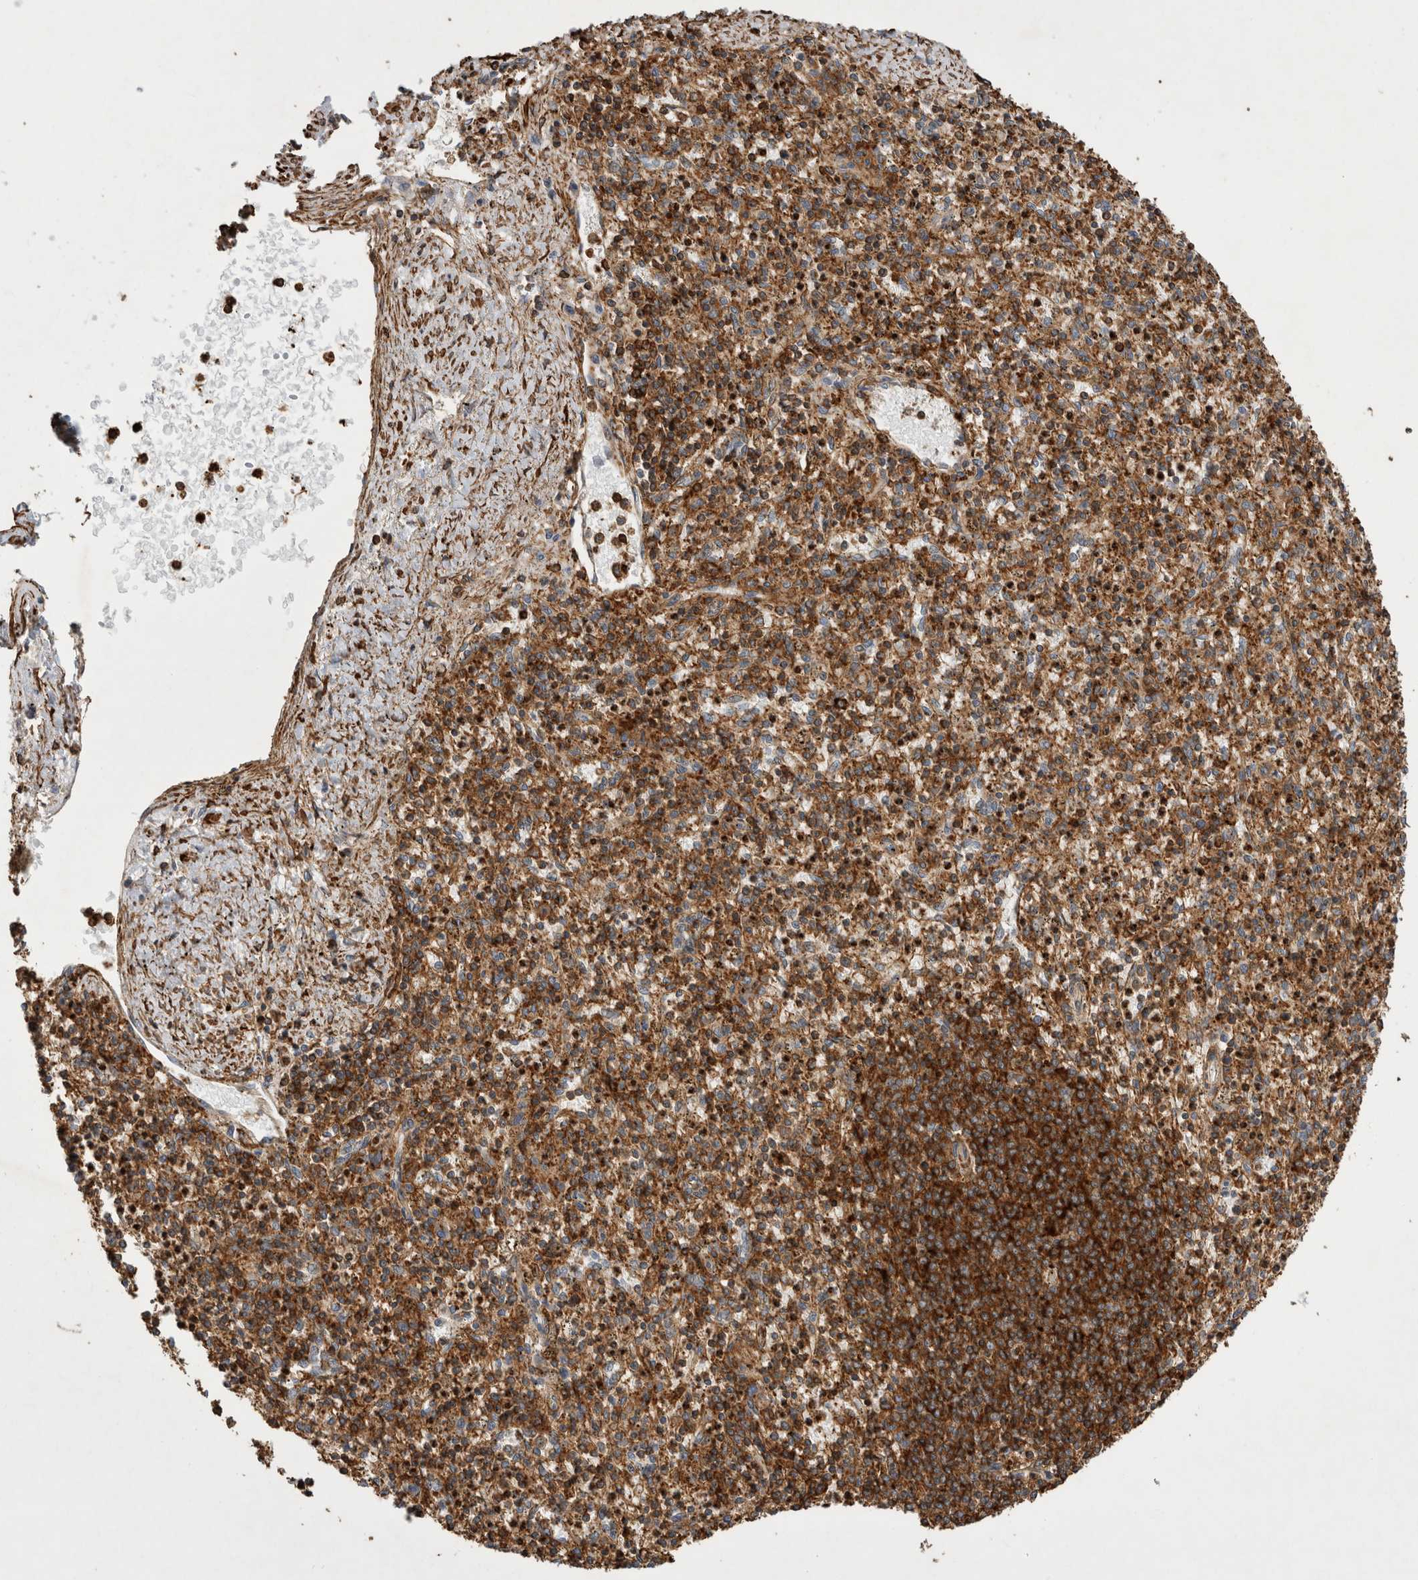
{"staining": {"intensity": "strong", "quantity": ">75%", "location": "cytoplasmic/membranous"}, "tissue": "spleen", "cell_type": "Cells in red pulp", "image_type": "normal", "snomed": [{"axis": "morphology", "description": "Normal tissue, NOS"}, {"axis": "topography", "description": "Spleen"}], "caption": "A histopathology image of spleen stained for a protein displays strong cytoplasmic/membranous brown staining in cells in red pulp. The staining is performed using DAB brown chromogen to label protein expression. The nuclei are counter-stained blue using hematoxylin.", "gene": "GPER1", "patient": {"sex": "male", "age": 72}}